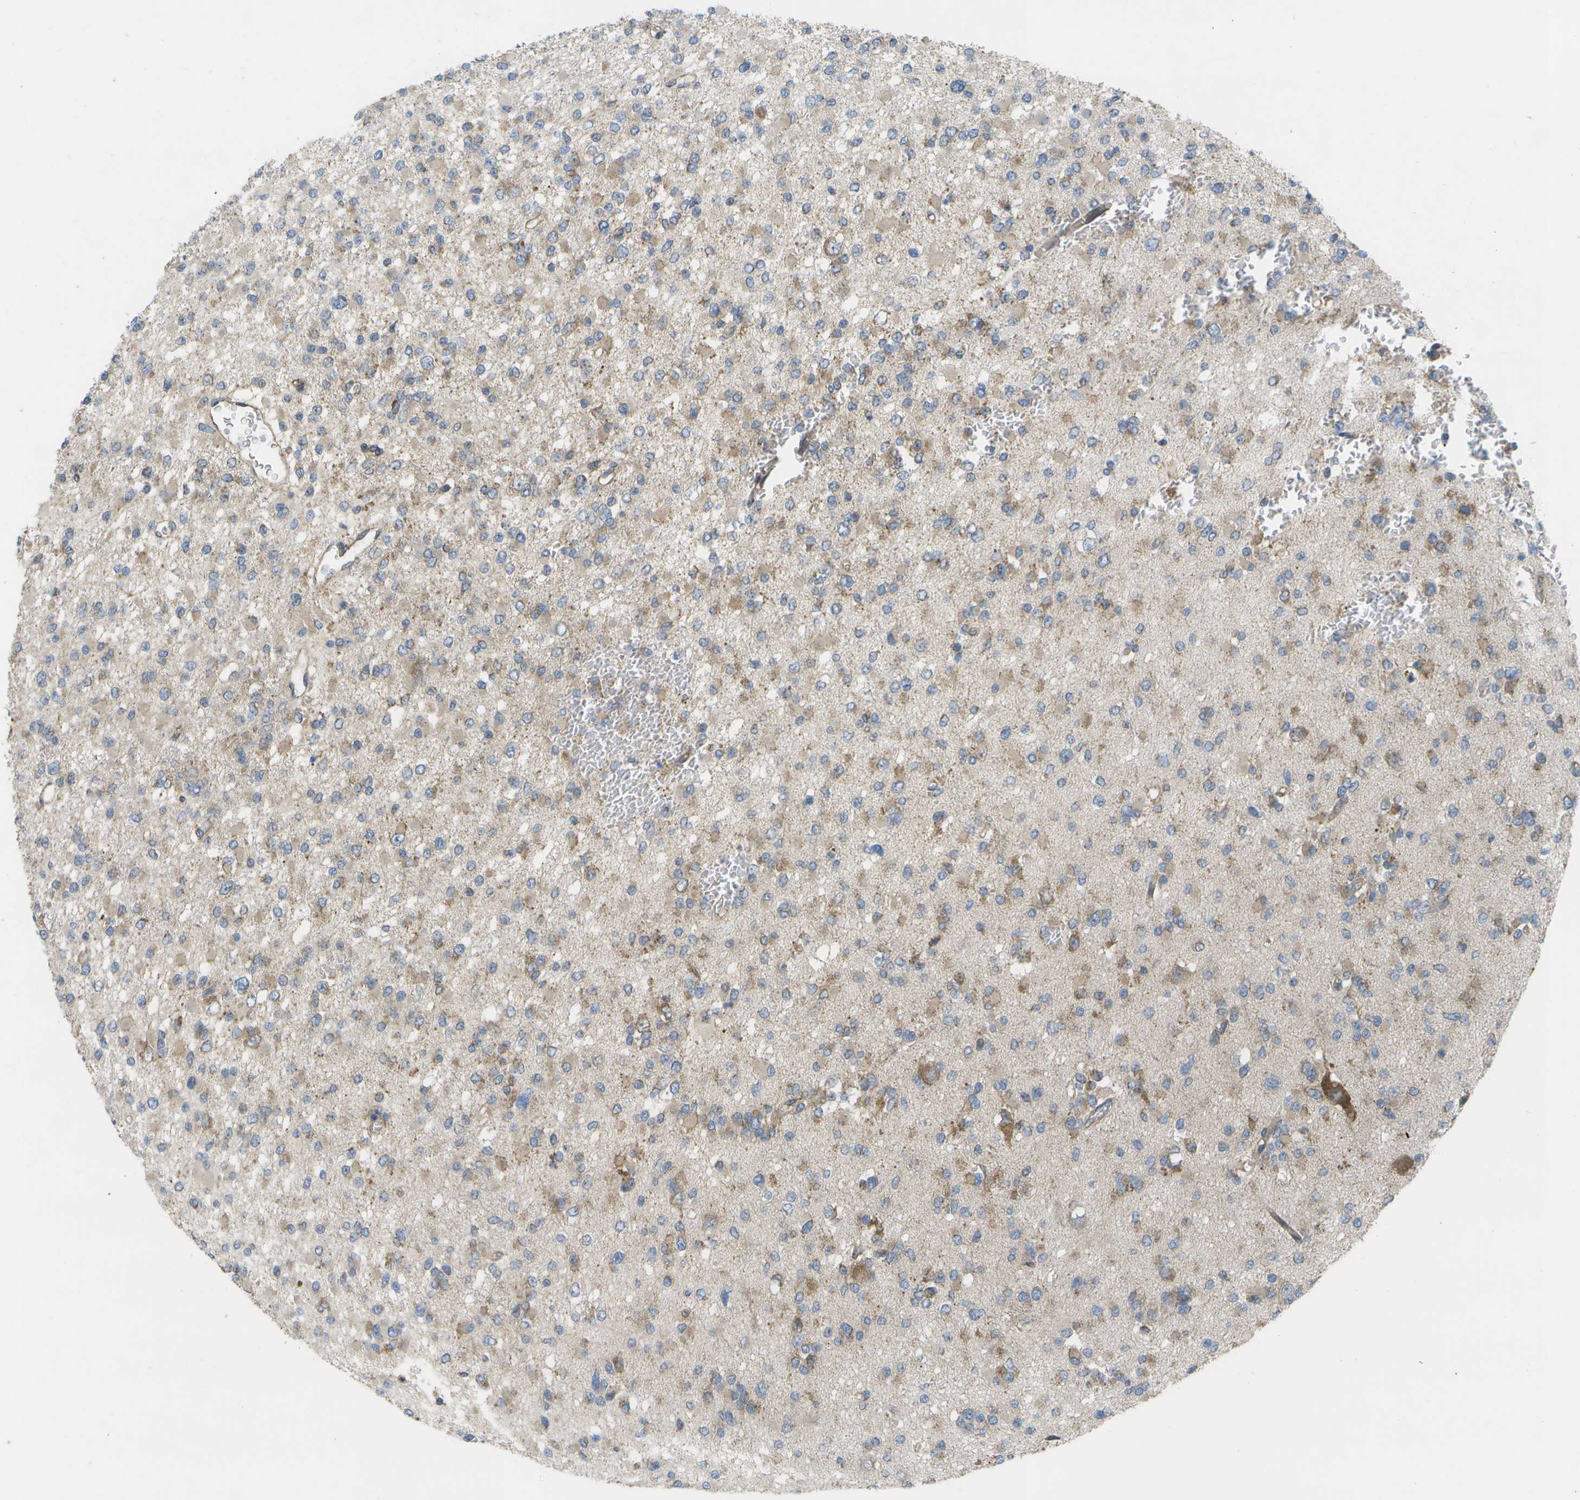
{"staining": {"intensity": "moderate", "quantity": "25%-75%", "location": "cytoplasmic/membranous"}, "tissue": "glioma", "cell_type": "Tumor cells", "image_type": "cancer", "snomed": [{"axis": "morphology", "description": "Glioma, malignant, Low grade"}, {"axis": "topography", "description": "Brain"}], "caption": "Human malignant glioma (low-grade) stained with a brown dye exhibits moderate cytoplasmic/membranous positive positivity in approximately 25%-75% of tumor cells.", "gene": "DPM3", "patient": {"sex": "female", "age": 22}}